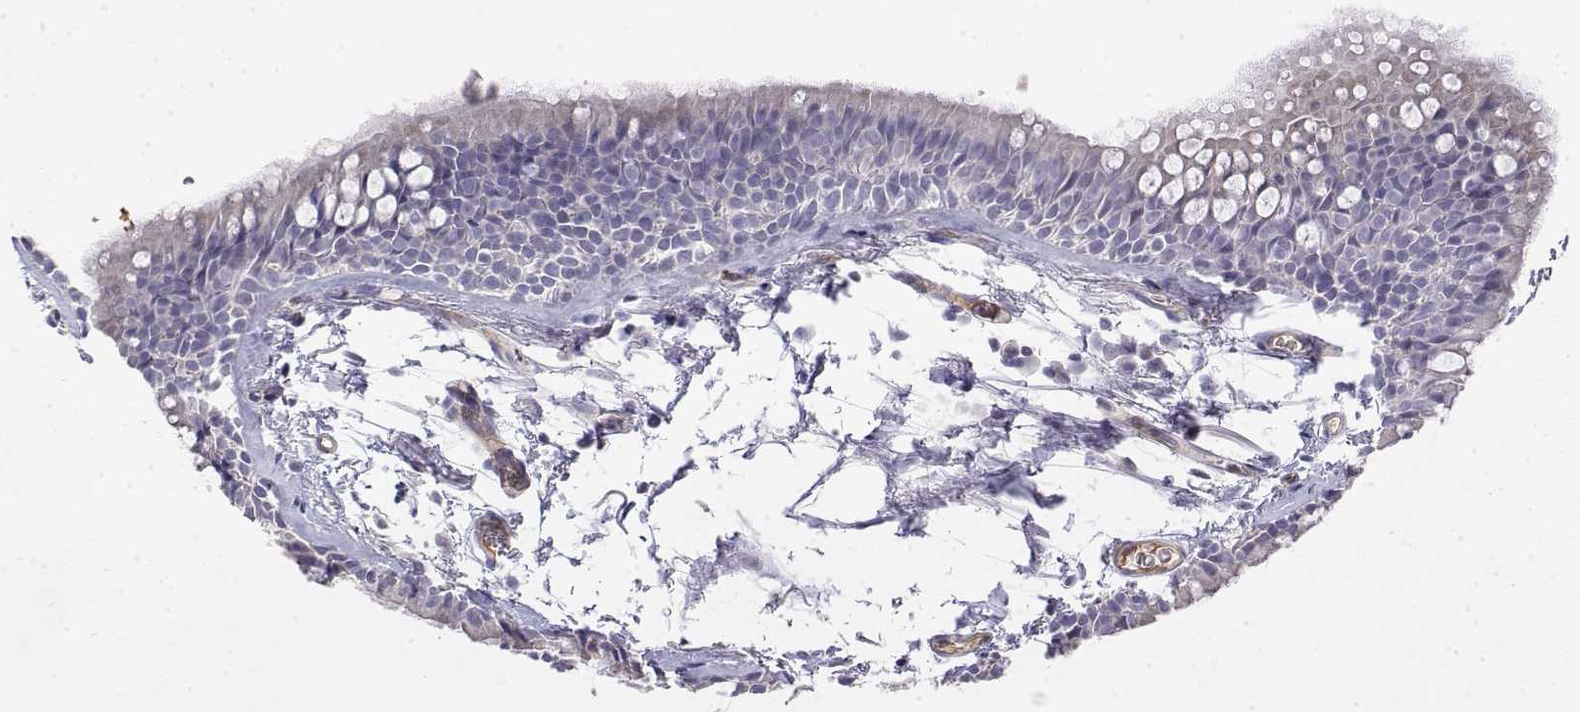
{"staining": {"intensity": "negative", "quantity": "none", "location": "none"}, "tissue": "bronchus", "cell_type": "Respiratory epithelial cells", "image_type": "normal", "snomed": [{"axis": "morphology", "description": "Normal tissue, NOS"}, {"axis": "topography", "description": "Cartilage tissue"}, {"axis": "topography", "description": "Bronchus"}], "caption": "This is an immunohistochemistry micrograph of unremarkable human bronchus. There is no positivity in respiratory epithelial cells.", "gene": "GGACT", "patient": {"sex": "female", "age": 79}}